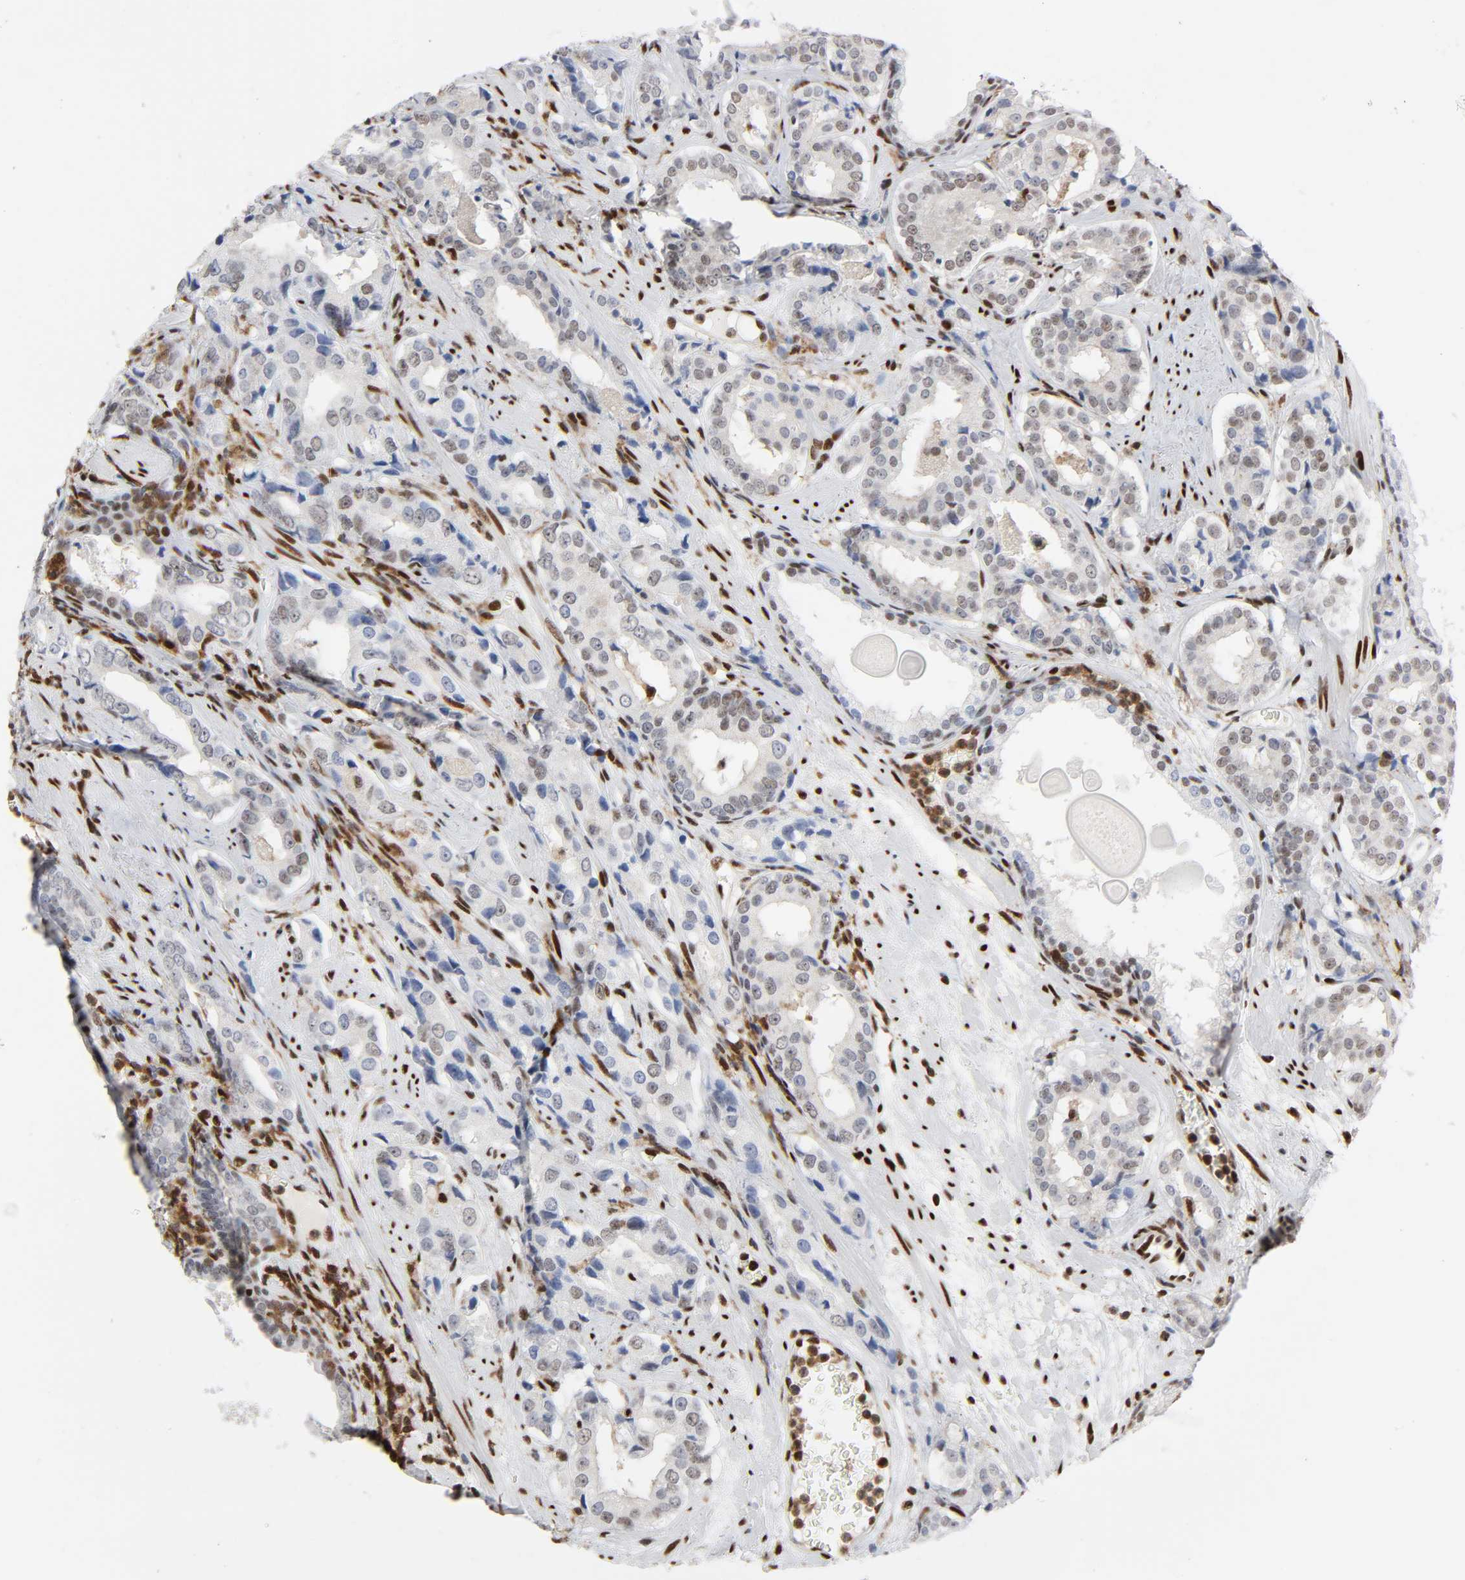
{"staining": {"intensity": "weak", "quantity": "25%-75%", "location": "nuclear"}, "tissue": "prostate cancer", "cell_type": "Tumor cells", "image_type": "cancer", "snomed": [{"axis": "morphology", "description": "Adenocarcinoma, Medium grade"}, {"axis": "topography", "description": "Prostate"}], "caption": "Brown immunohistochemical staining in human prostate cancer (medium-grade adenocarcinoma) exhibits weak nuclear expression in approximately 25%-75% of tumor cells. (DAB IHC with brightfield microscopy, high magnification).", "gene": "WAS", "patient": {"sex": "male", "age": 60}}